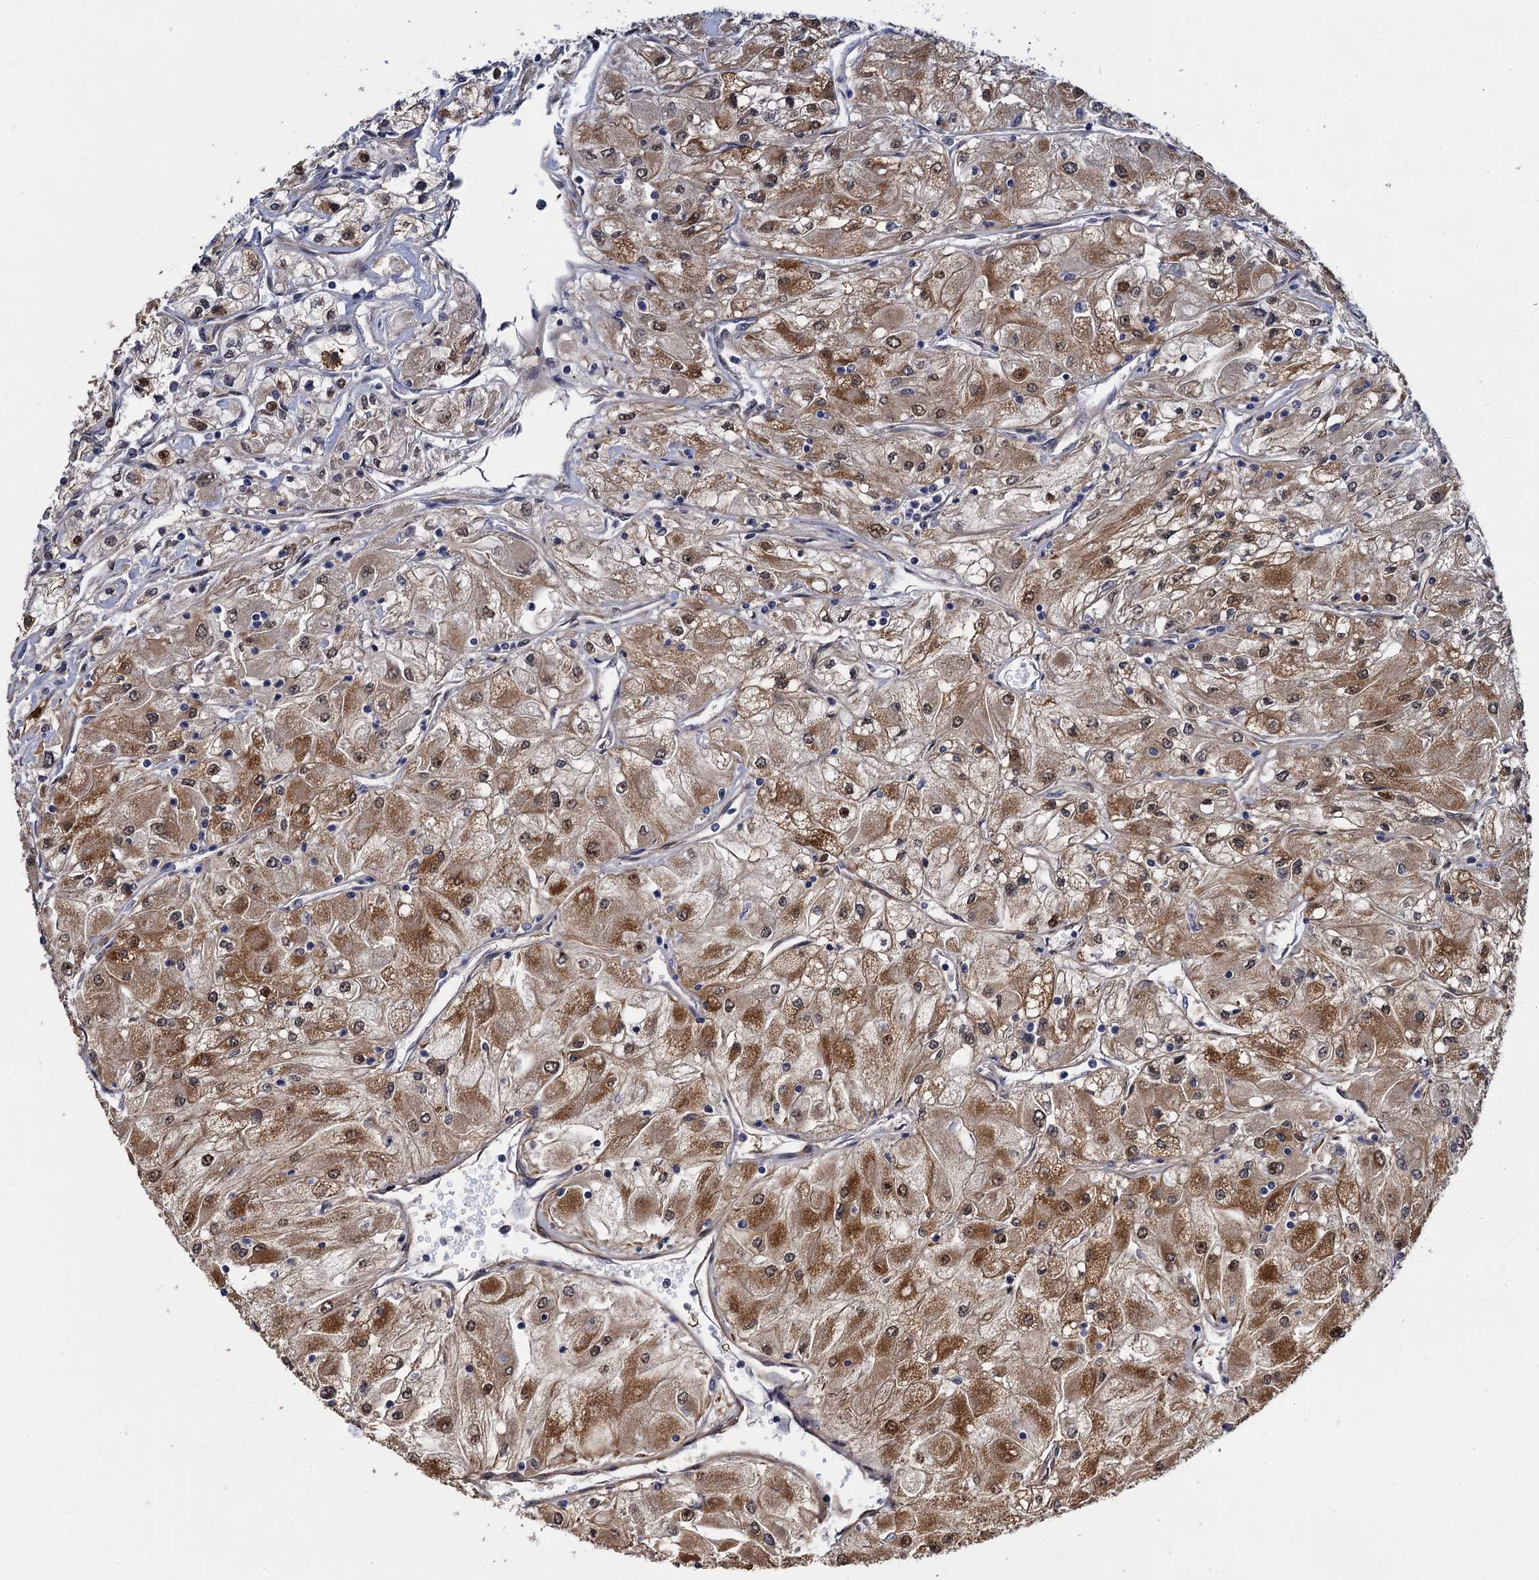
{"staining": {"intensity": "moderate", "quantity": ">75%", "location": "cytoplasmic/membranous,nuclear"}, "tissue": "renal cancer", "cell_type": "Tumor cells", "image_type": "cancer", "snomed": [{"axis": "morphology", "description": "Adenocarcinoma, NOS"}, {"axis": "topography", "description": "Kidney"}], "caption": "Tumor cells demonstrate moderate cytoplasmic/membranous and nuclear positivity in about >75% of cells in renal cancer (adenocarcinoma).", "gene": "ZAR1L", "patient": {"sex": "male", "age": 80}}